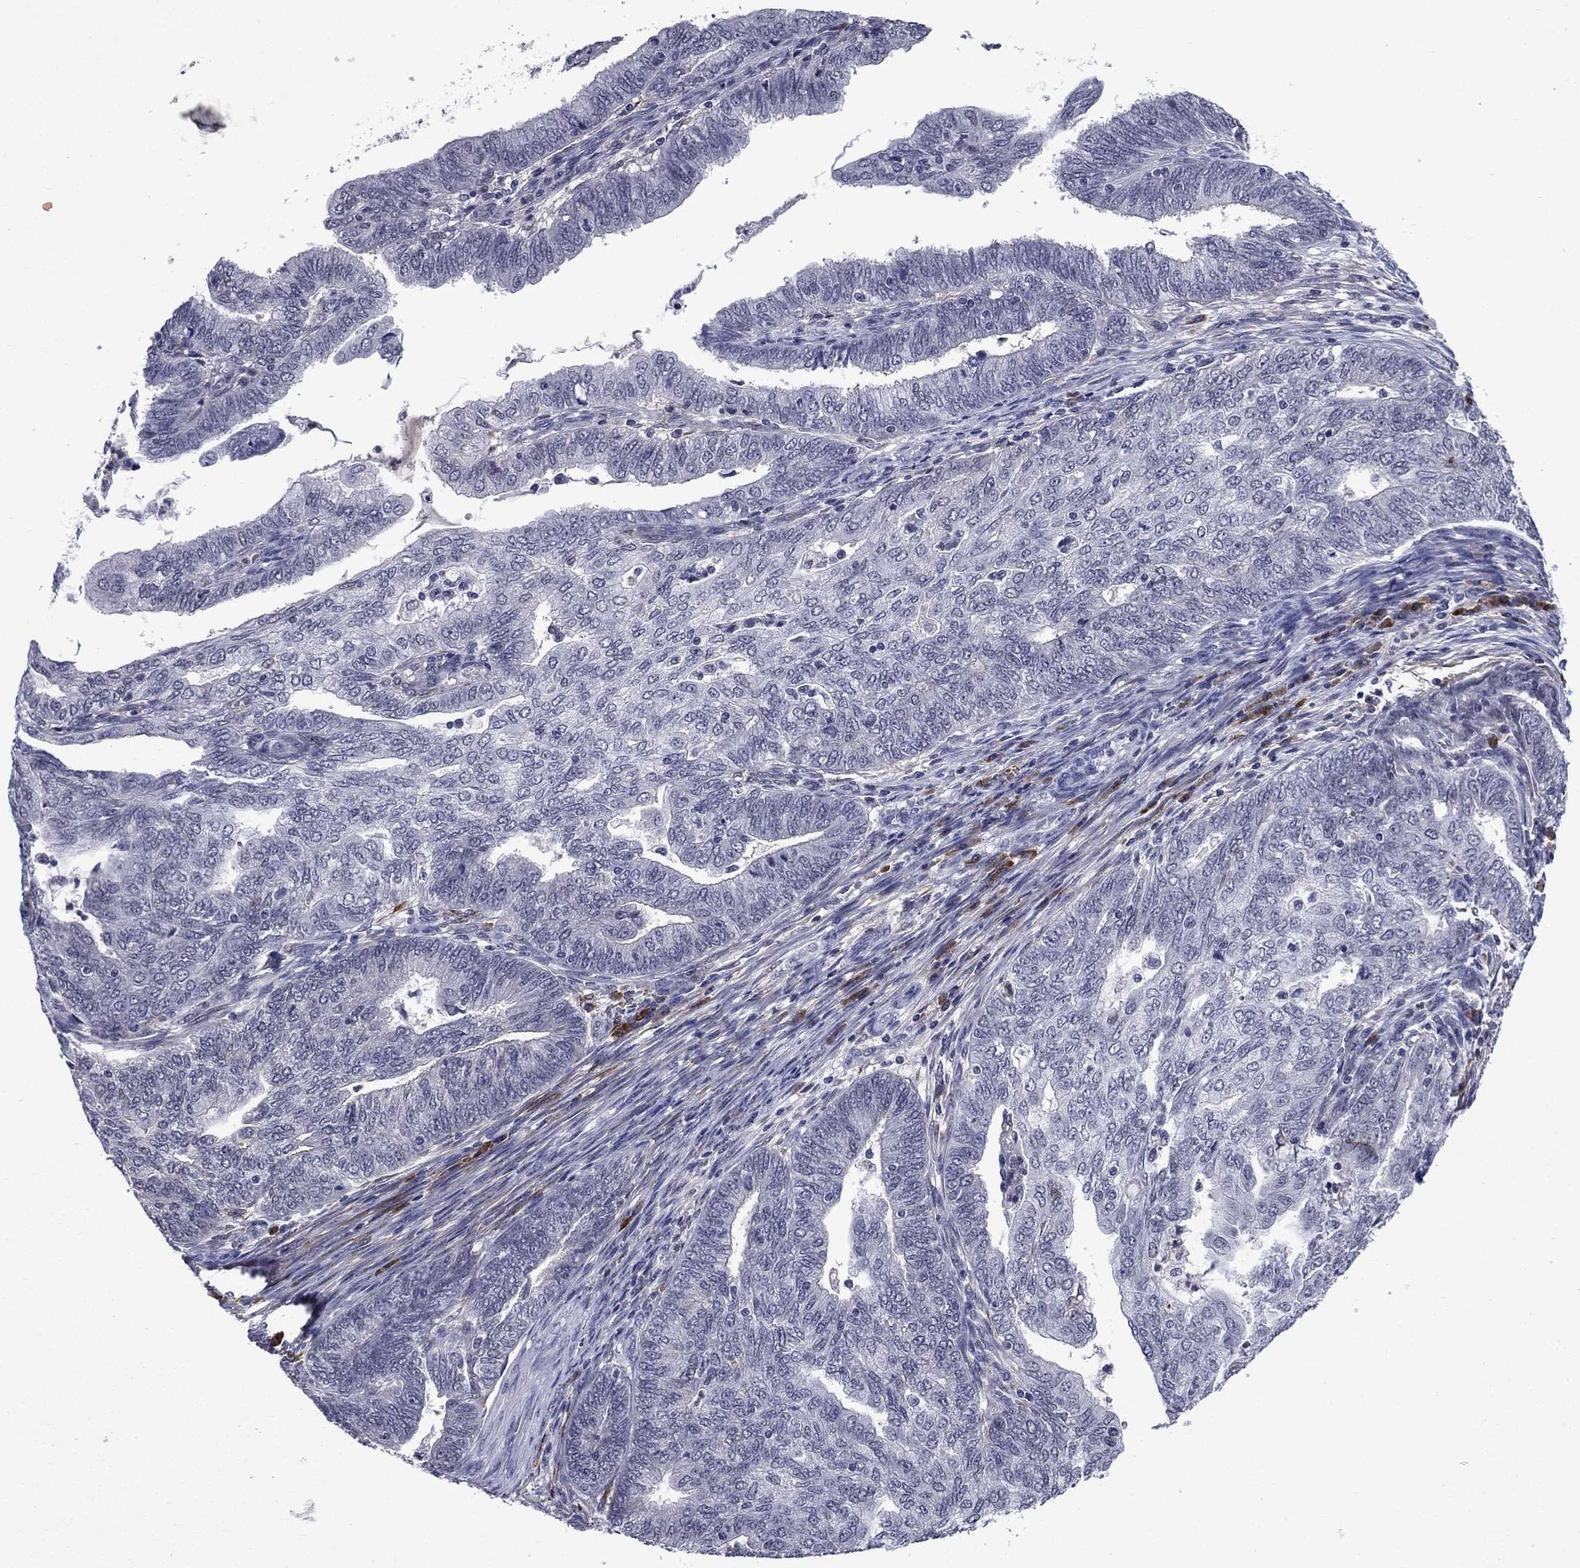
{"staining": {"intensity": "negative", "quantity": "none", "location": "none"}, "tissue": "endometrial cancer", "cell_type": "Tumor cells", "image_type": "cancer", "snomed": [{"axis": "morphology", "description": "Adenocarcinoma, NOS"}, {"axis": "topography", "description": "Endometrium"}], "caption": "There is no significant positivity in tumor cells of adenocarcinoma (endometrial). (Stains: DAB (3,3'-diaminobenzidine) immunohistochemistry (IHC) with hematoxylin counter stain, Microscopy: brightfield microscopy at high magnification).", "gene": "ECM1", "patient": {"sex": "female", "age": 82}}